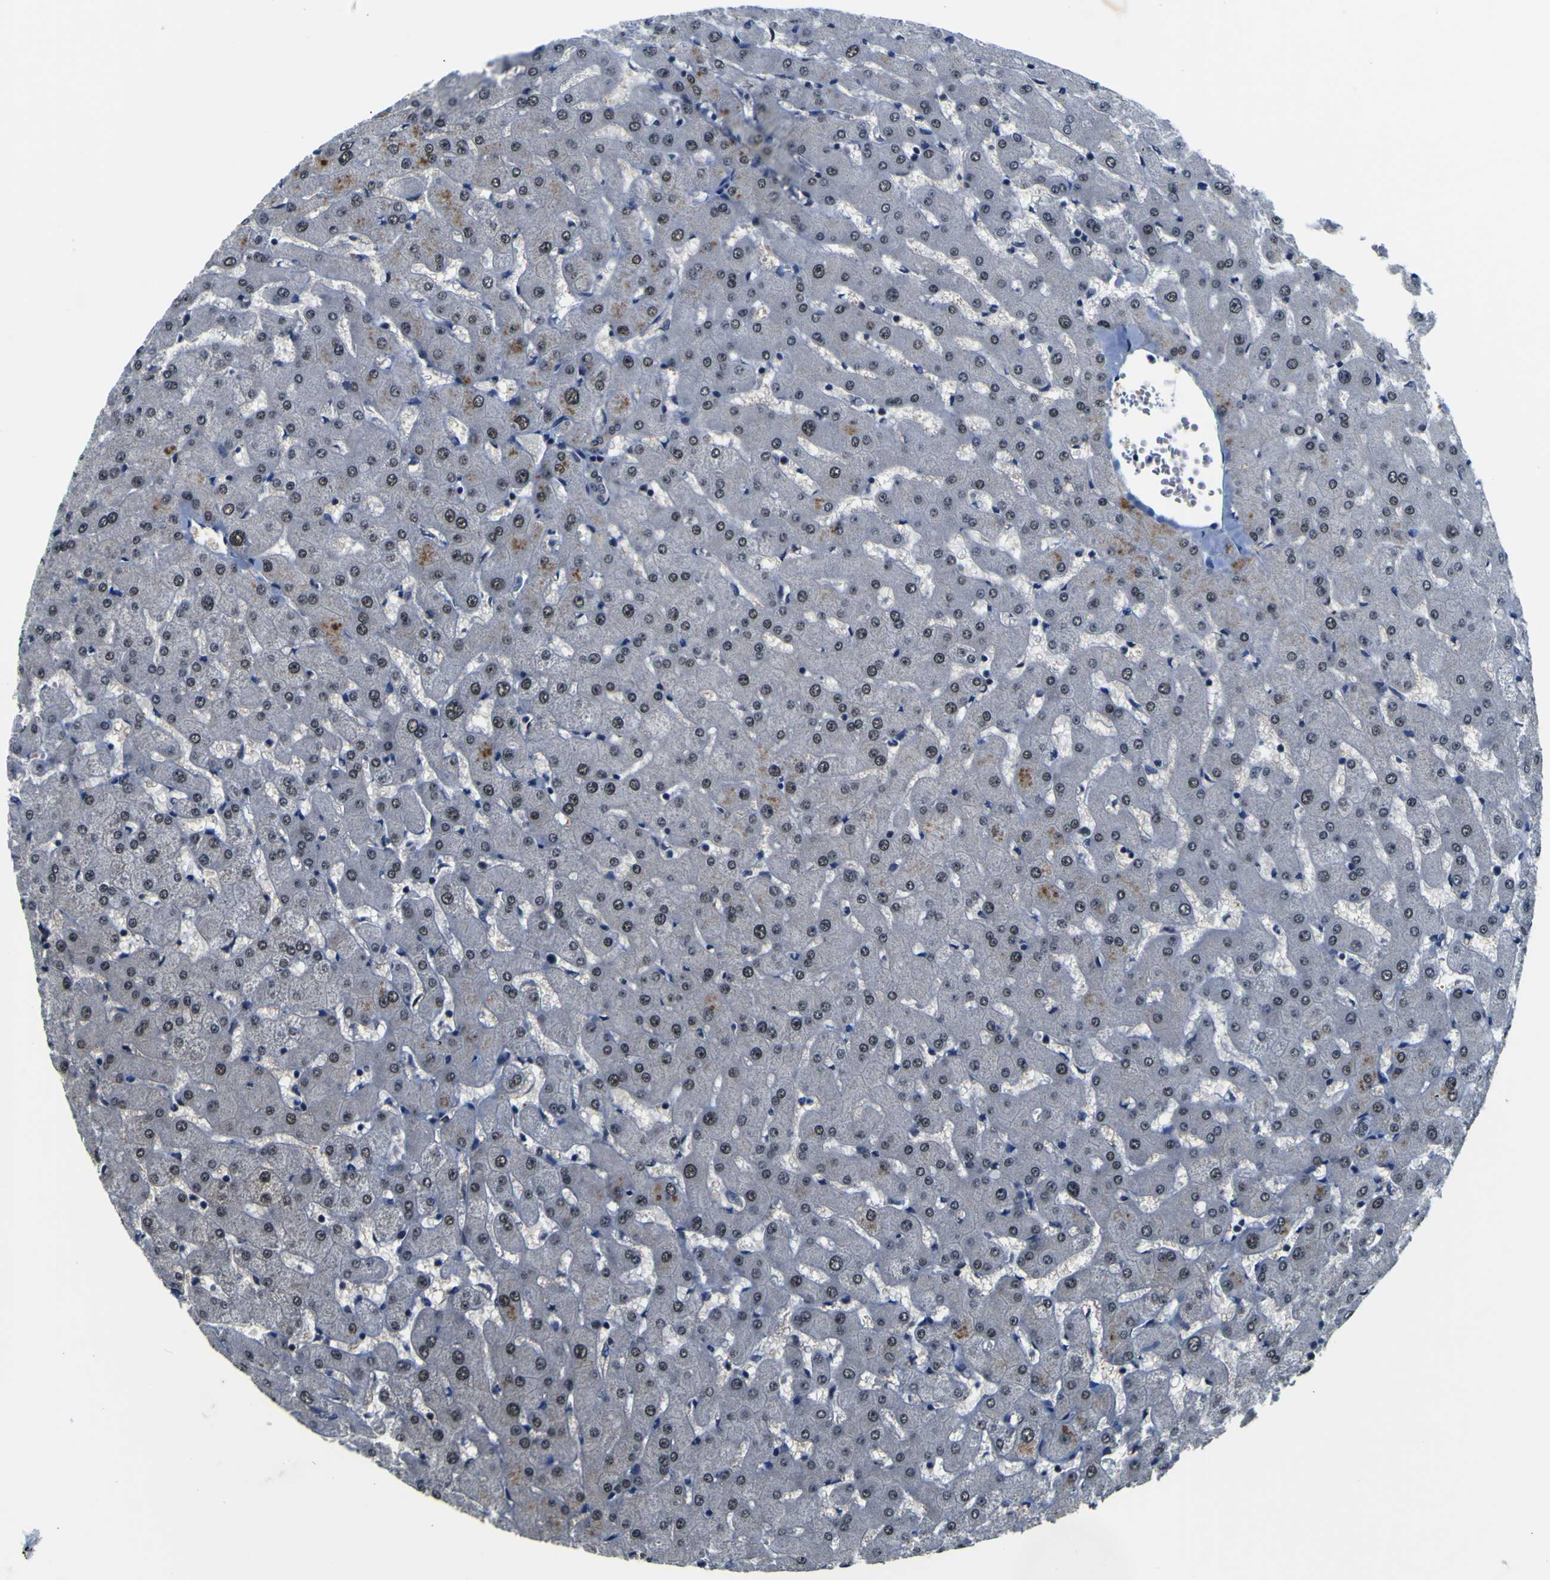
{"staining": {"intensity": "negative", "quantity": "none", "location": "none"}, "tissue": "liver", "cell_type": "Cholangiocytes", "image_type": "normal", "snomed": [{"axis": "morphology", "description": "Normal tissue, NOS"}, {"axis": "topography", "description": "Liver"}], "caption": "Photomicrograph shows no protein expression in cholangiocytes of unremarkable liver.", "gene": "CUL4B", "patient": {"sex": "female", "age": 63}}